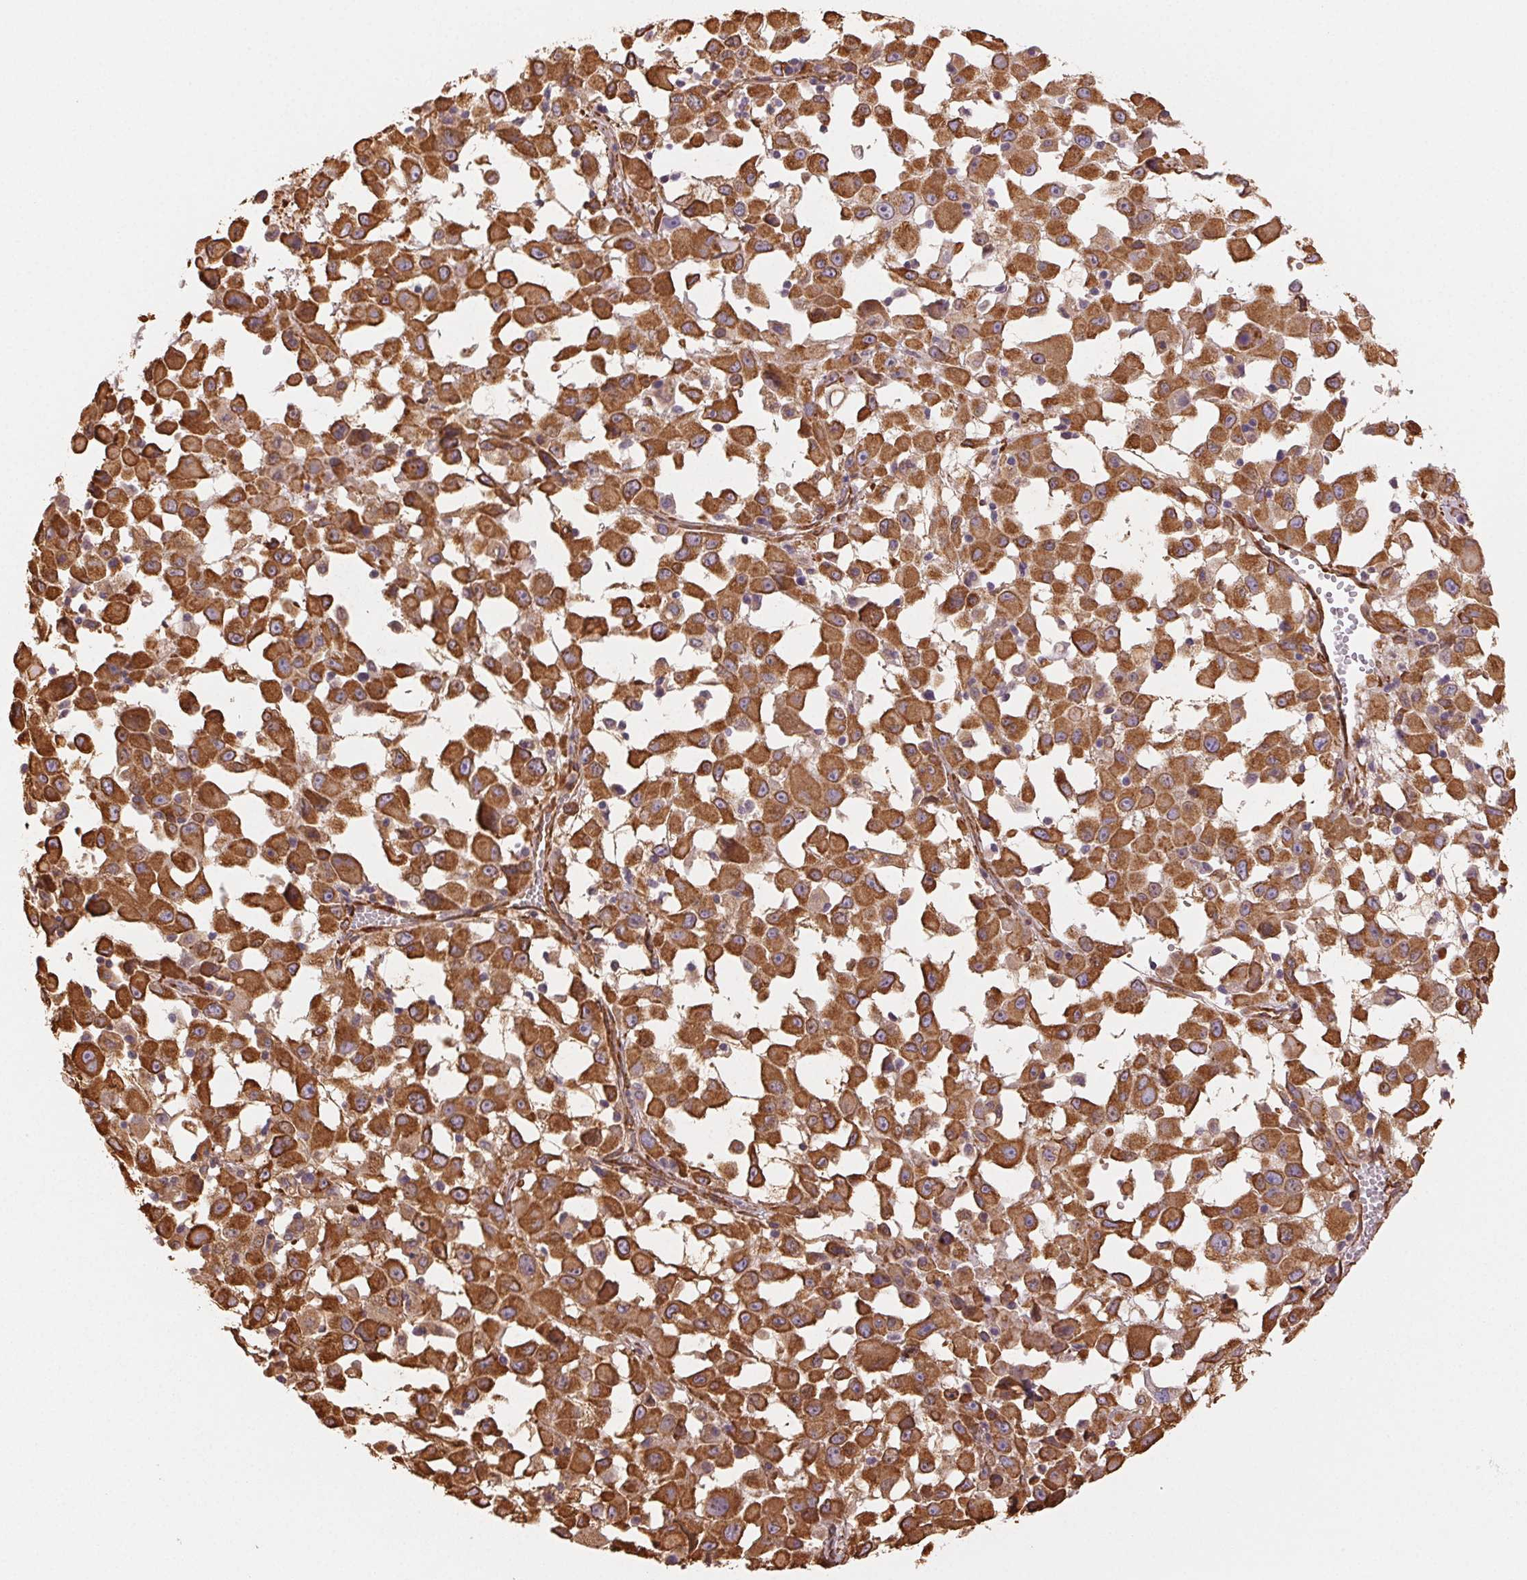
{"staining": {"intensity": "strong", "quantity": ">75%", "location": "cytoplasmic/membranous"}, "tissue": "melanoma", "cell_type": "Tumor cells", "image_type": "cancer", "snomed": [{"axis": "morphology", "description": "Malignant melanoma, Metastatic site"}, {"axis": "topography", "description": "Soft tissue"}], "caption": "Melanoma stained for a protein shows strong cytoplasmic/membranous positivity in tumor cells. (IHC, brightfield microscopy, high magnification).", "gene": "RCN3", "patient": {"sex": "male", "age": 50}}